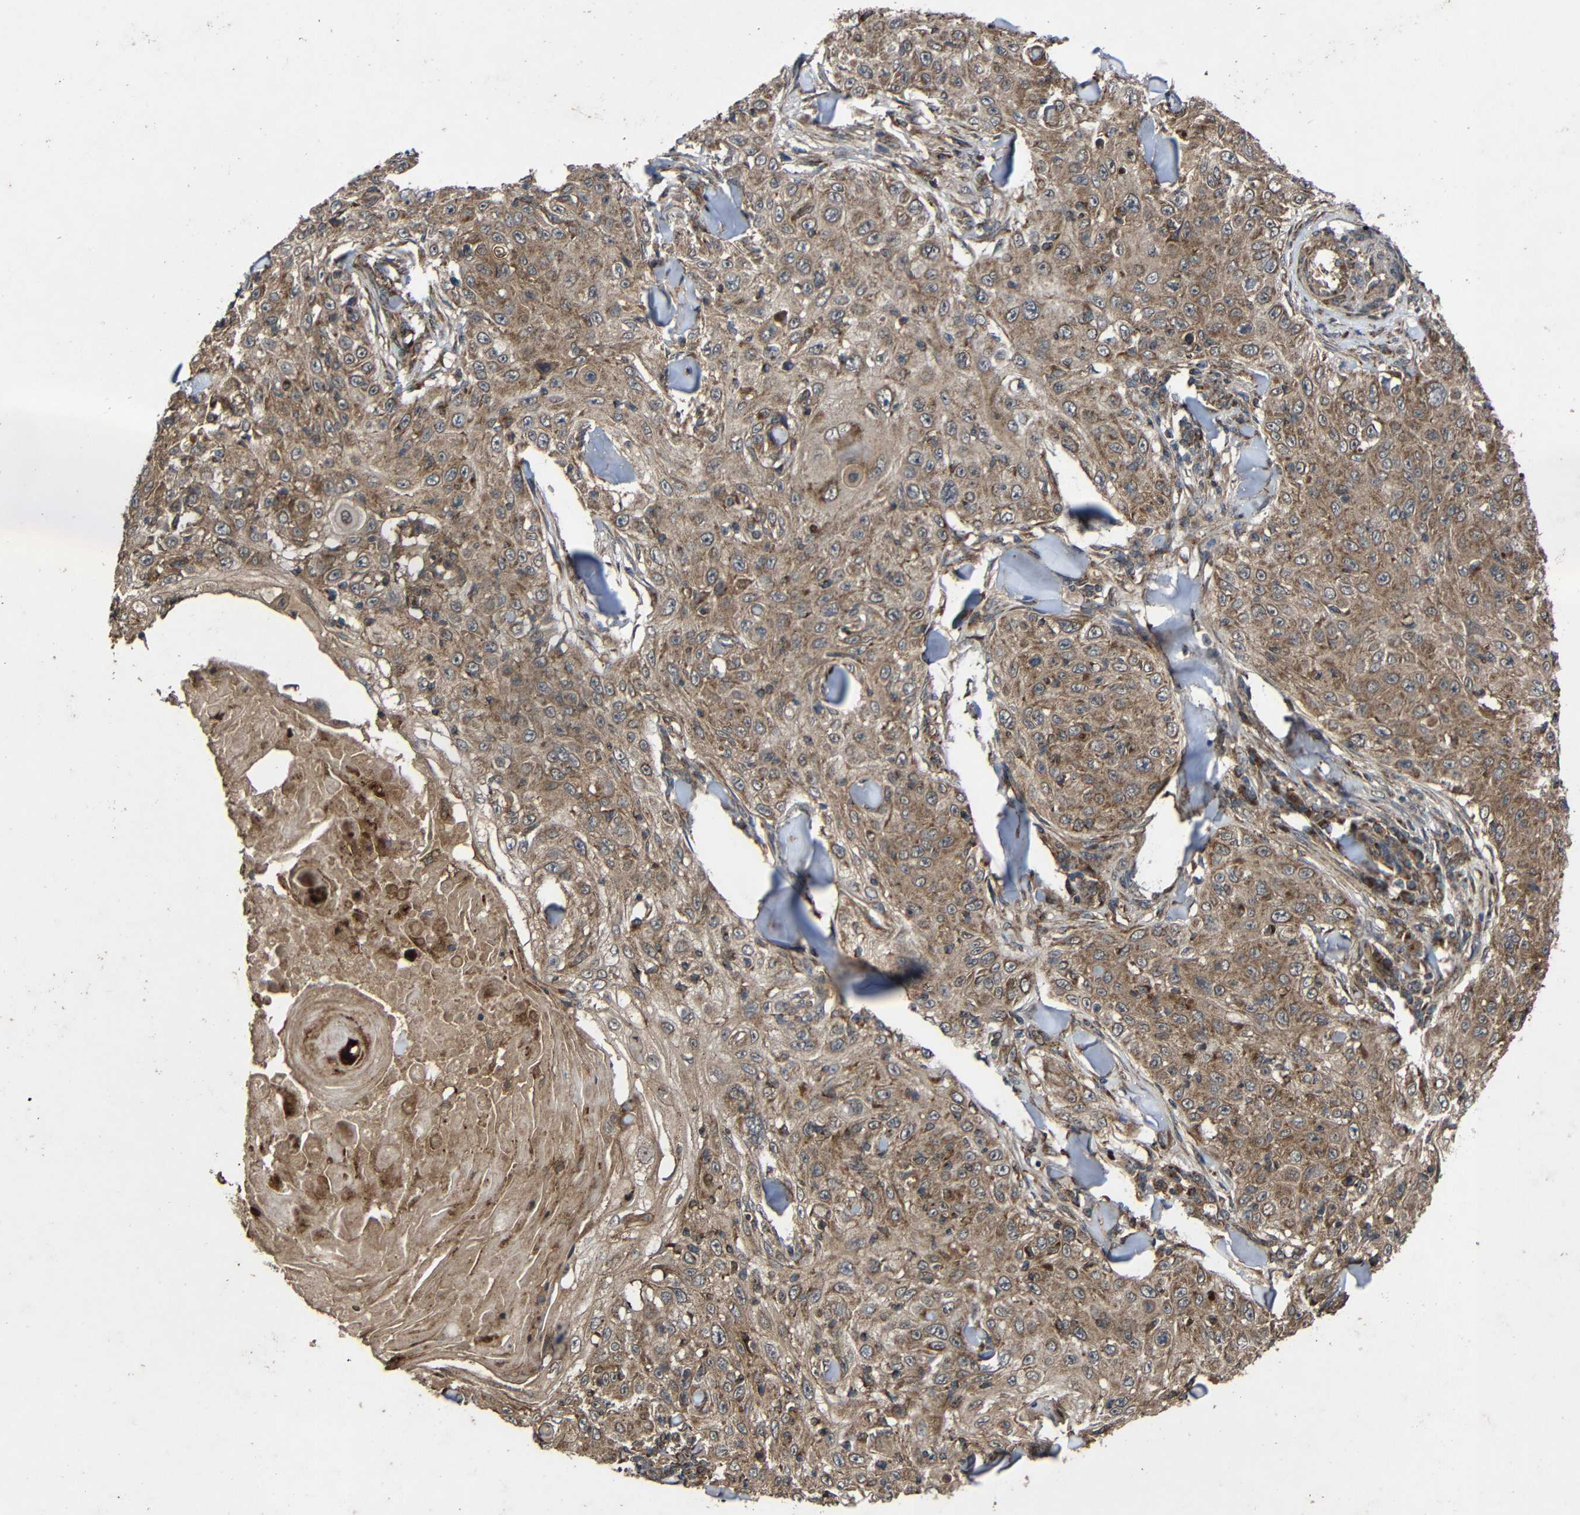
{"staining": {"intensity": "moderate", "quantity": ">75%", "location": "cytoplasmic/membranous"}, "tissue": "skin cancer", "cell_type": "Tumor cells", "image_type": "cancer", "snomed": [{"axis": "morphology", "description": "Squamous cell carcinoma, NOS"}, {"axis": "topography", "description": "Skin"}], "caption": "A medium amount of moderate cytoplasmic/membranous positivity is appreciated in about >75% of tumor cells in skin cancer tissue.", "gene": "C1GALT1", "patient": {"sex": "male", "age": 86}}